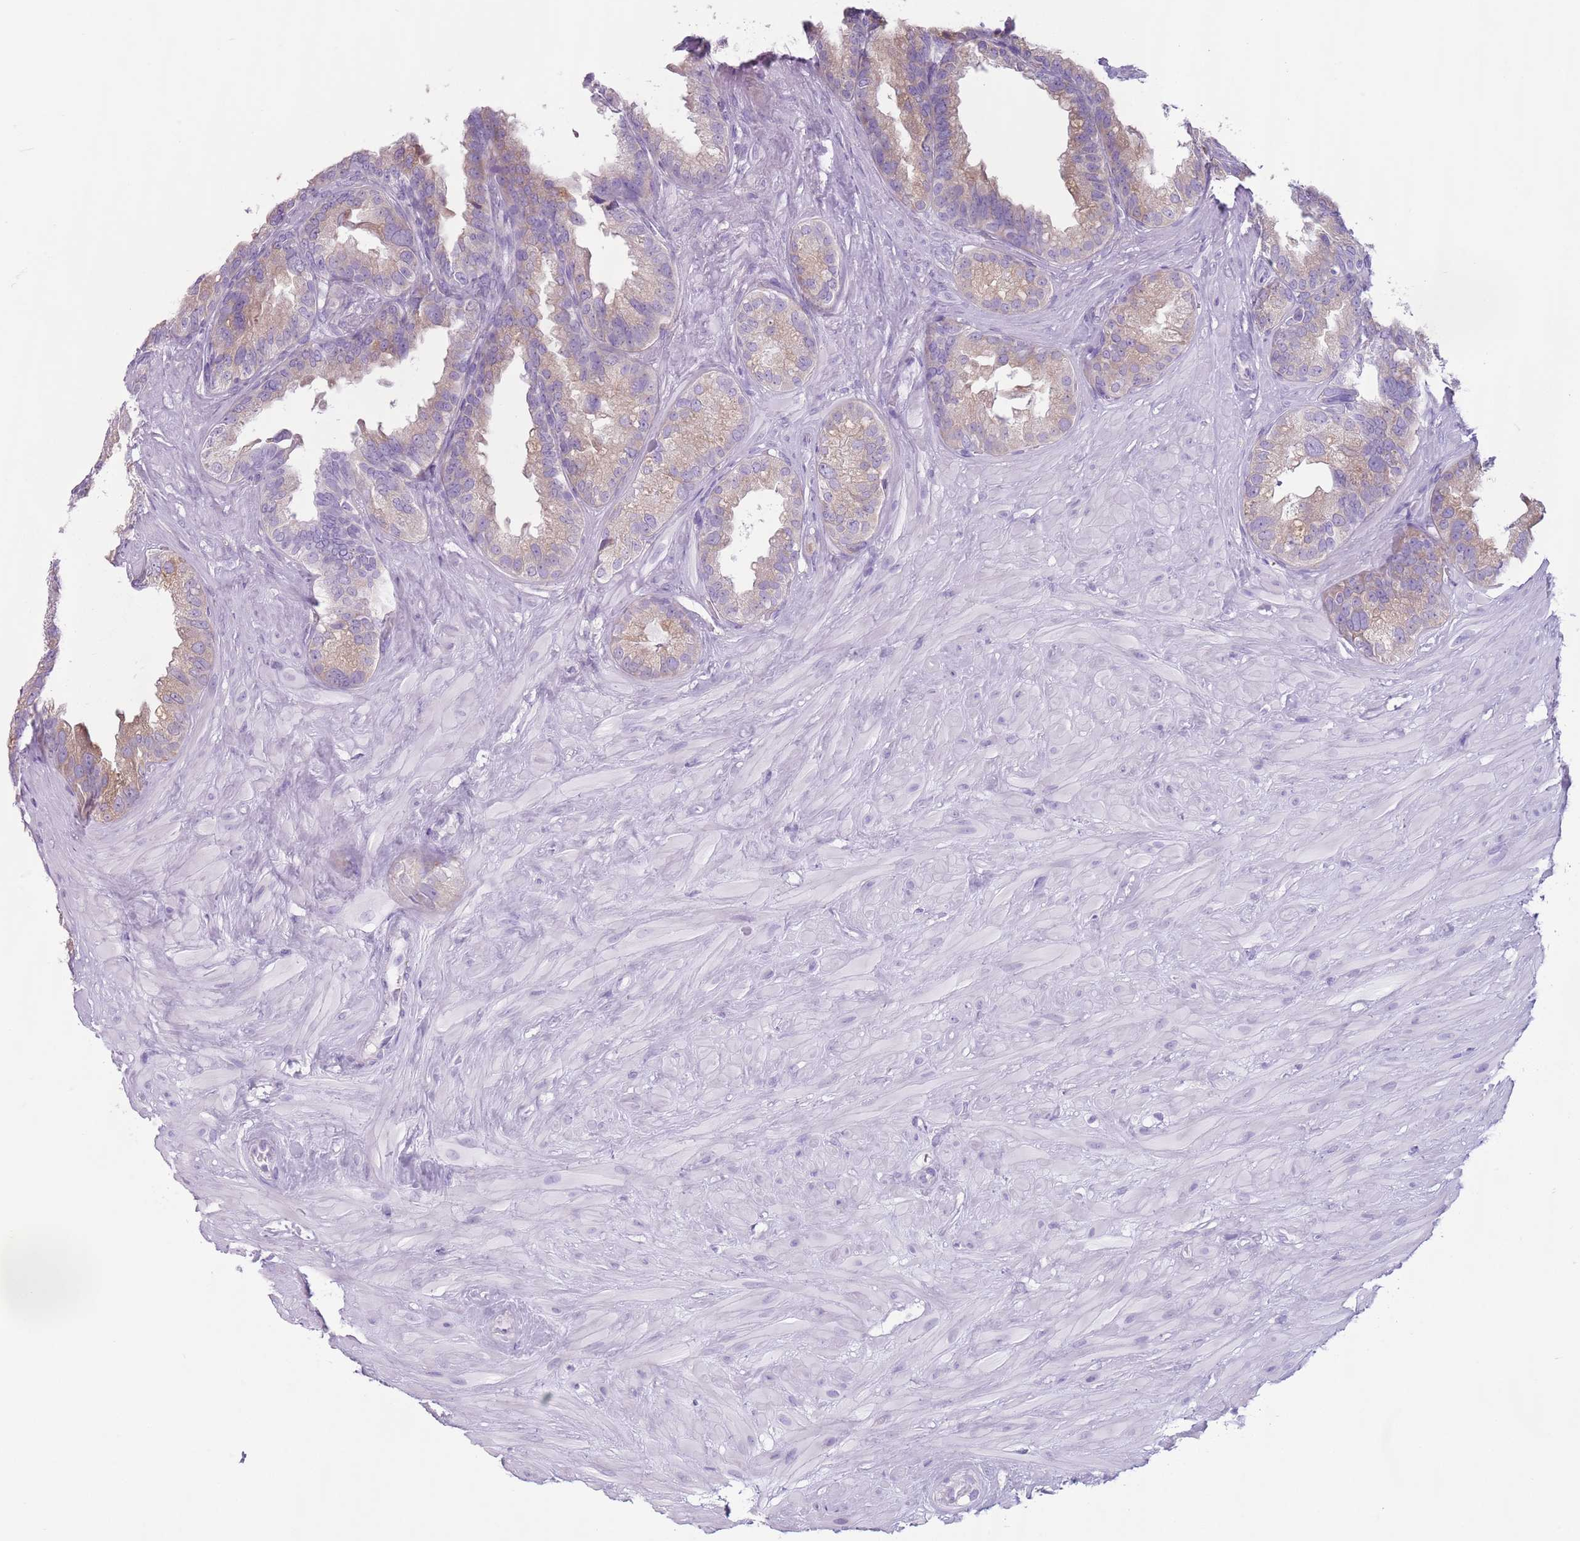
{"staining": {"intensity": "moderate", "quantity": "25%-75%", "location": "cytoplasmic/membranous"}, "tissue": "seminal vesicle", "cell_type": "Glandular cells", "image_type": "normal", "snomed": [{"axis": "morphology", "description": "Normal tissue, NOS"}, {"axis": "topography", "description": "Seminal veicle"}], "caption": "This micrograph exhibits IHC staining of benign seminal vesicle, with medium moderate cytoplasmic/membranous positivity in about 25%-75% of glandular cells.", "gene": "HYOU1", "patient": {"sex": "male", "age": 80}}